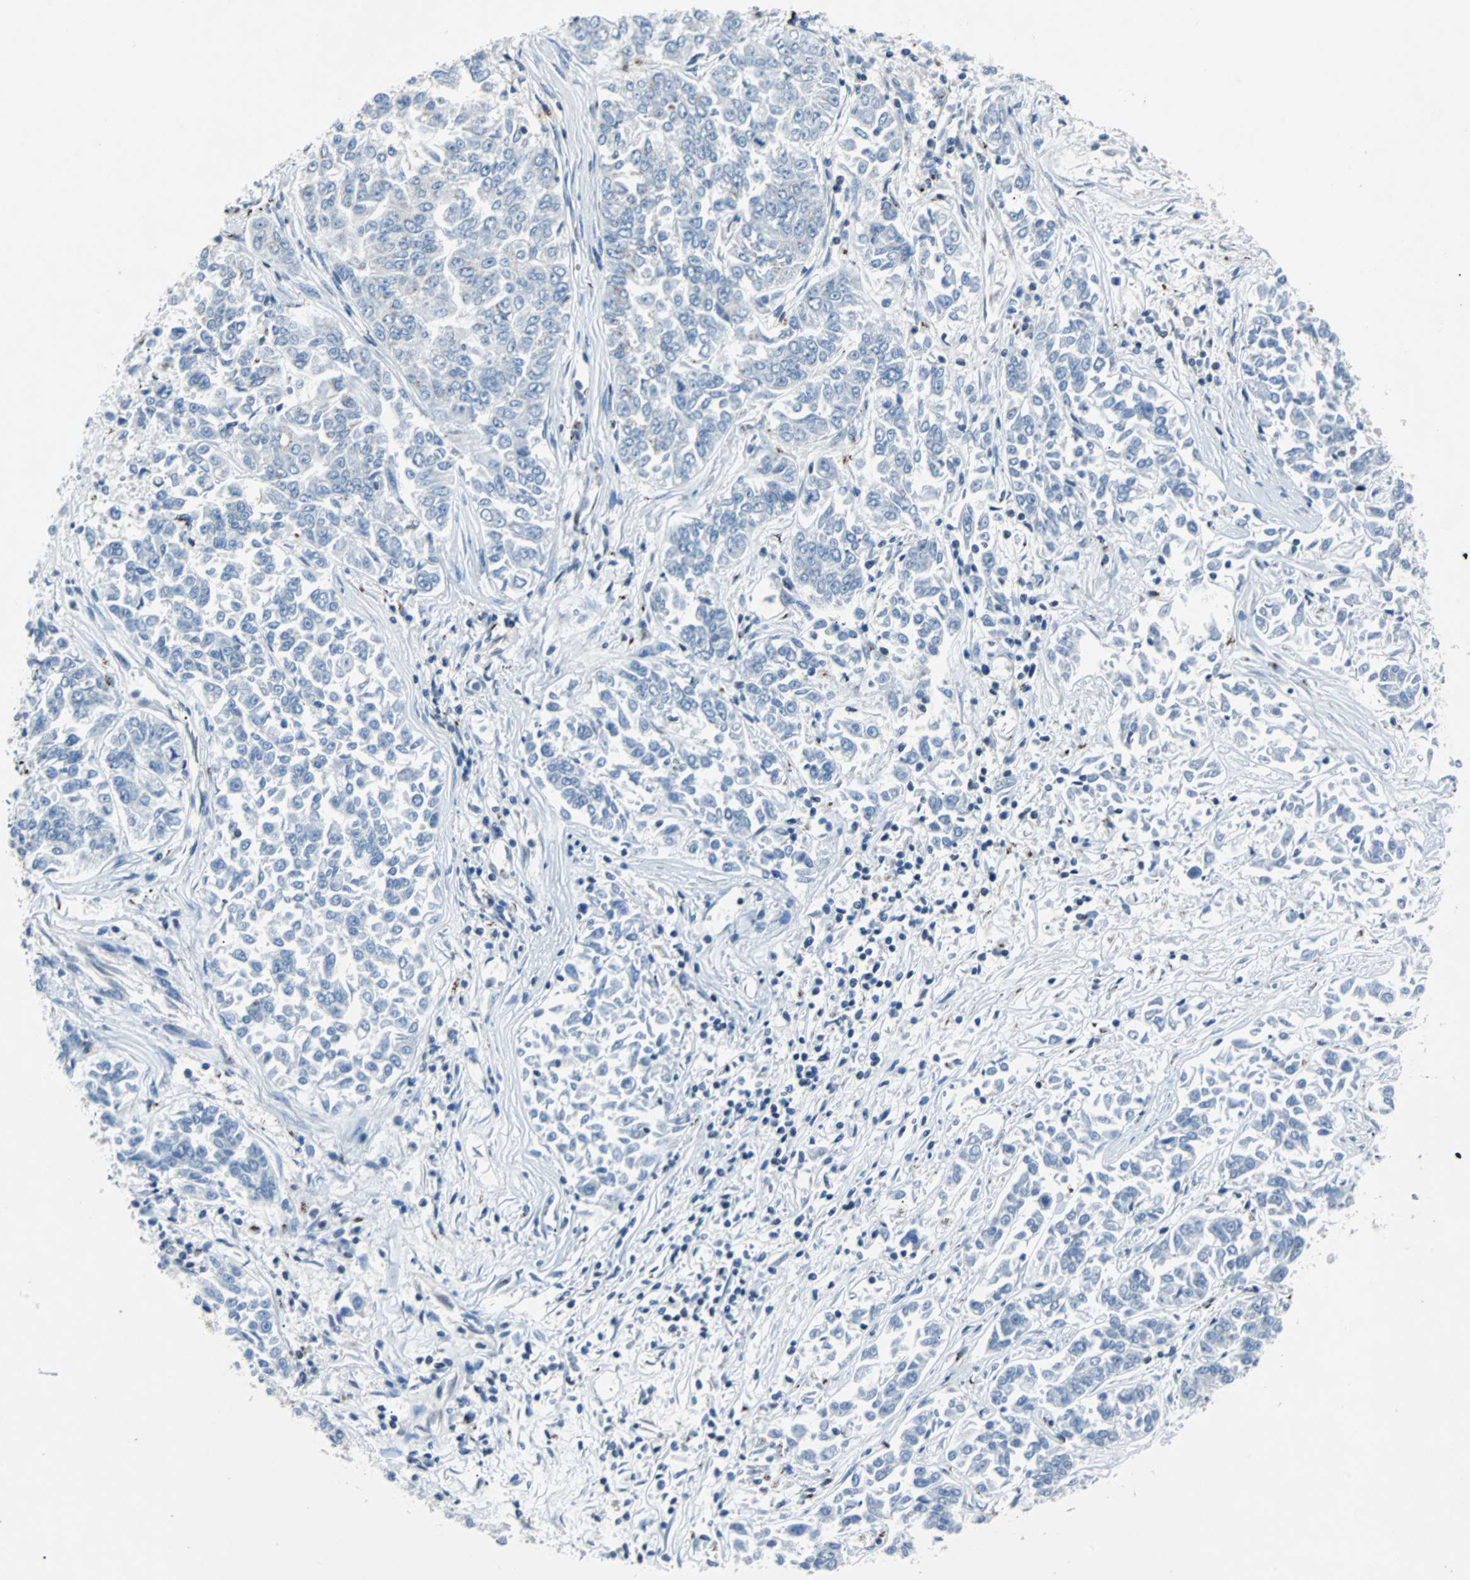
{"staining": {"intensity": "negative", "quantity": "none", "location": "none"}, "tissue": "lung cancer", "cell_type": "Tumor cells", "image_type": "cancer", "snomed": [{"axis": "morphology", "description": "Adenocarcinoma, NOS"}, {"axis": "topography", "description": "Lung"}], "caption": "High magnification brightfield microscopy of lung cancer (adenocarcinoma) stained with DAB (3,3'-diaminobenzidine) (brown) and counterstained with hematoxylin (blue): tumor cells show no significant staining.", "gene": "MAP2K6", "patient": {"sex": "male", "age": 84}}